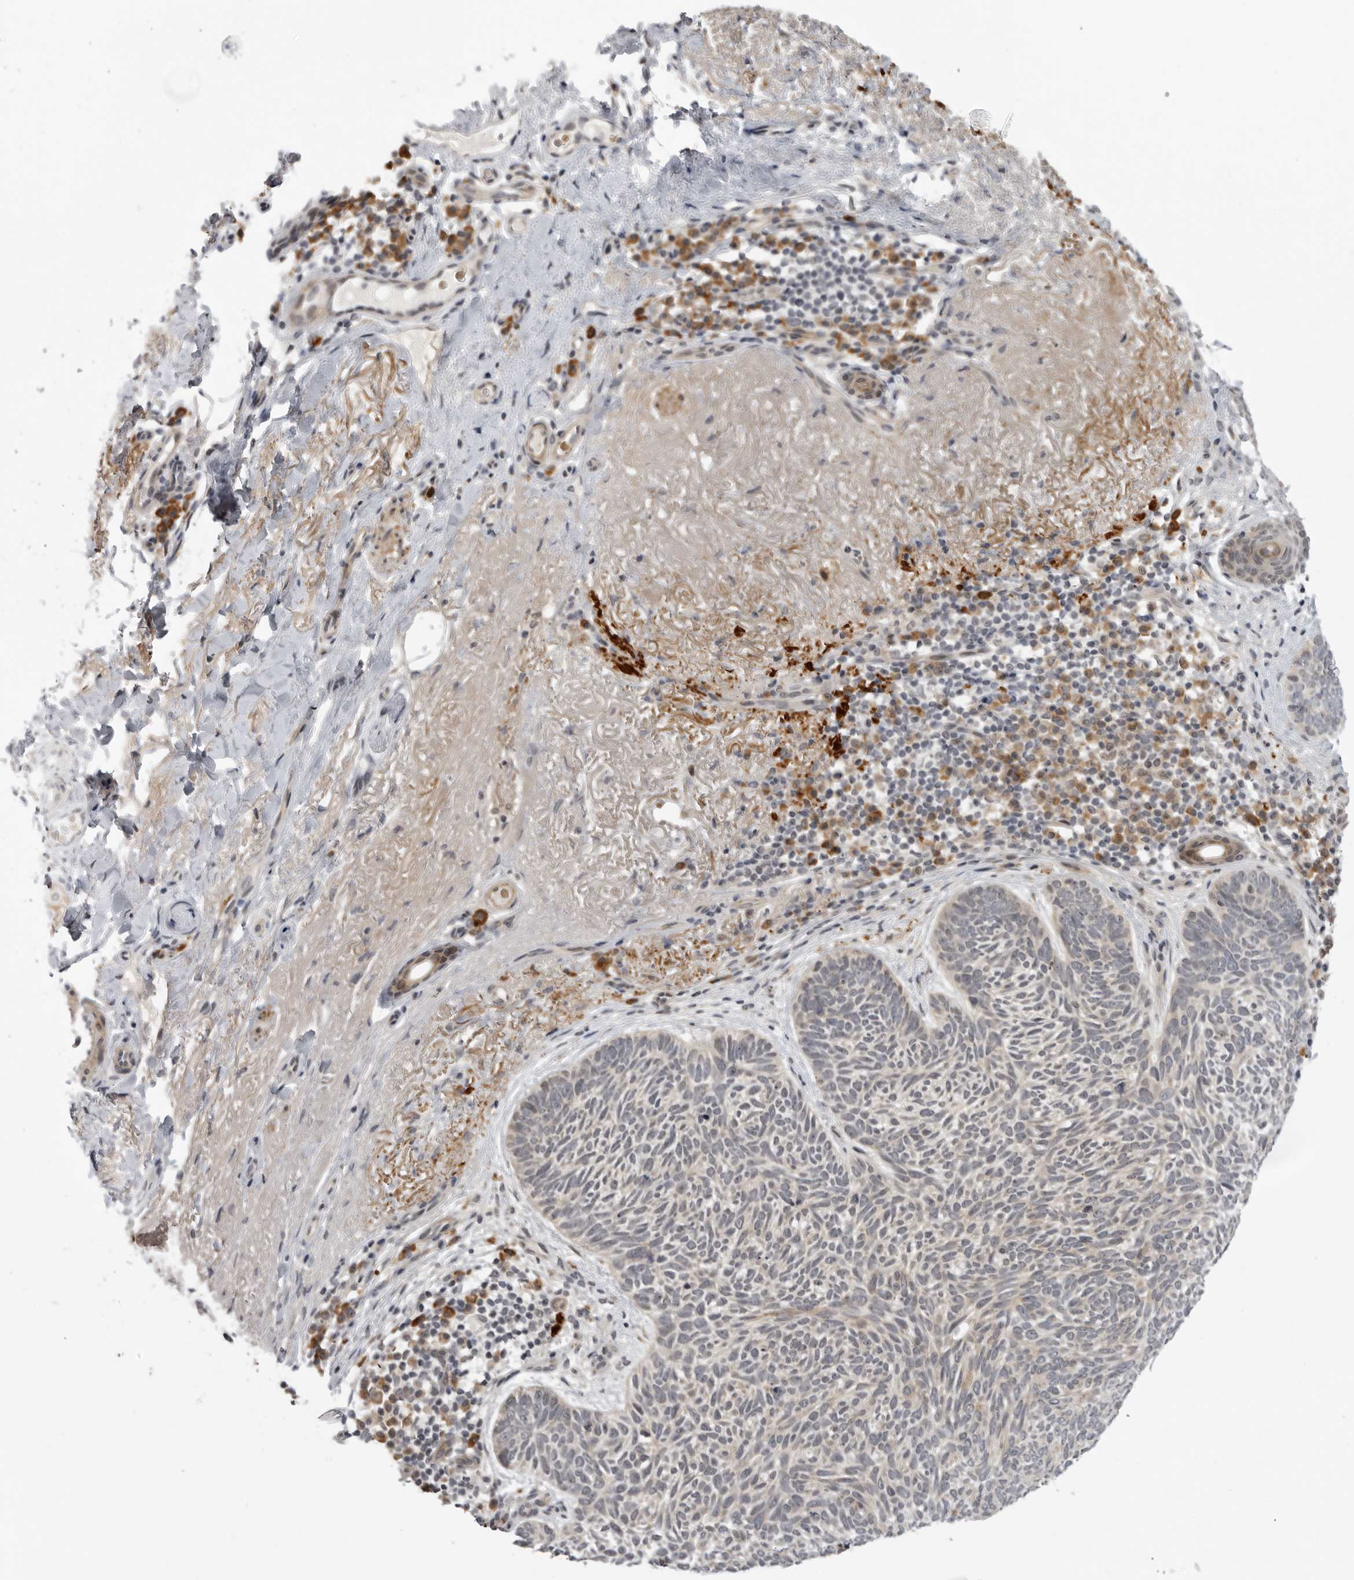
{"staining": {"intensity": "moderate", "quantity": "<25%", "location": "cytoplasmic/membranous"}, "tissue": "skin cancer", "cell_type": "Tumor cells", "image_type": "cancer", "snomed": [{"axis": "morphology", "description": "Basal cell carcinoma"}, {"axis": "topography", "description": "Skin"}], "caption": "Basal cell carcinoma (skin) stained for a protein shows moderate cytoplasmic/membranous positivity in tumor cells.", "gene": "ALPK2", "patient": {"sex": "female", "age": 85}}